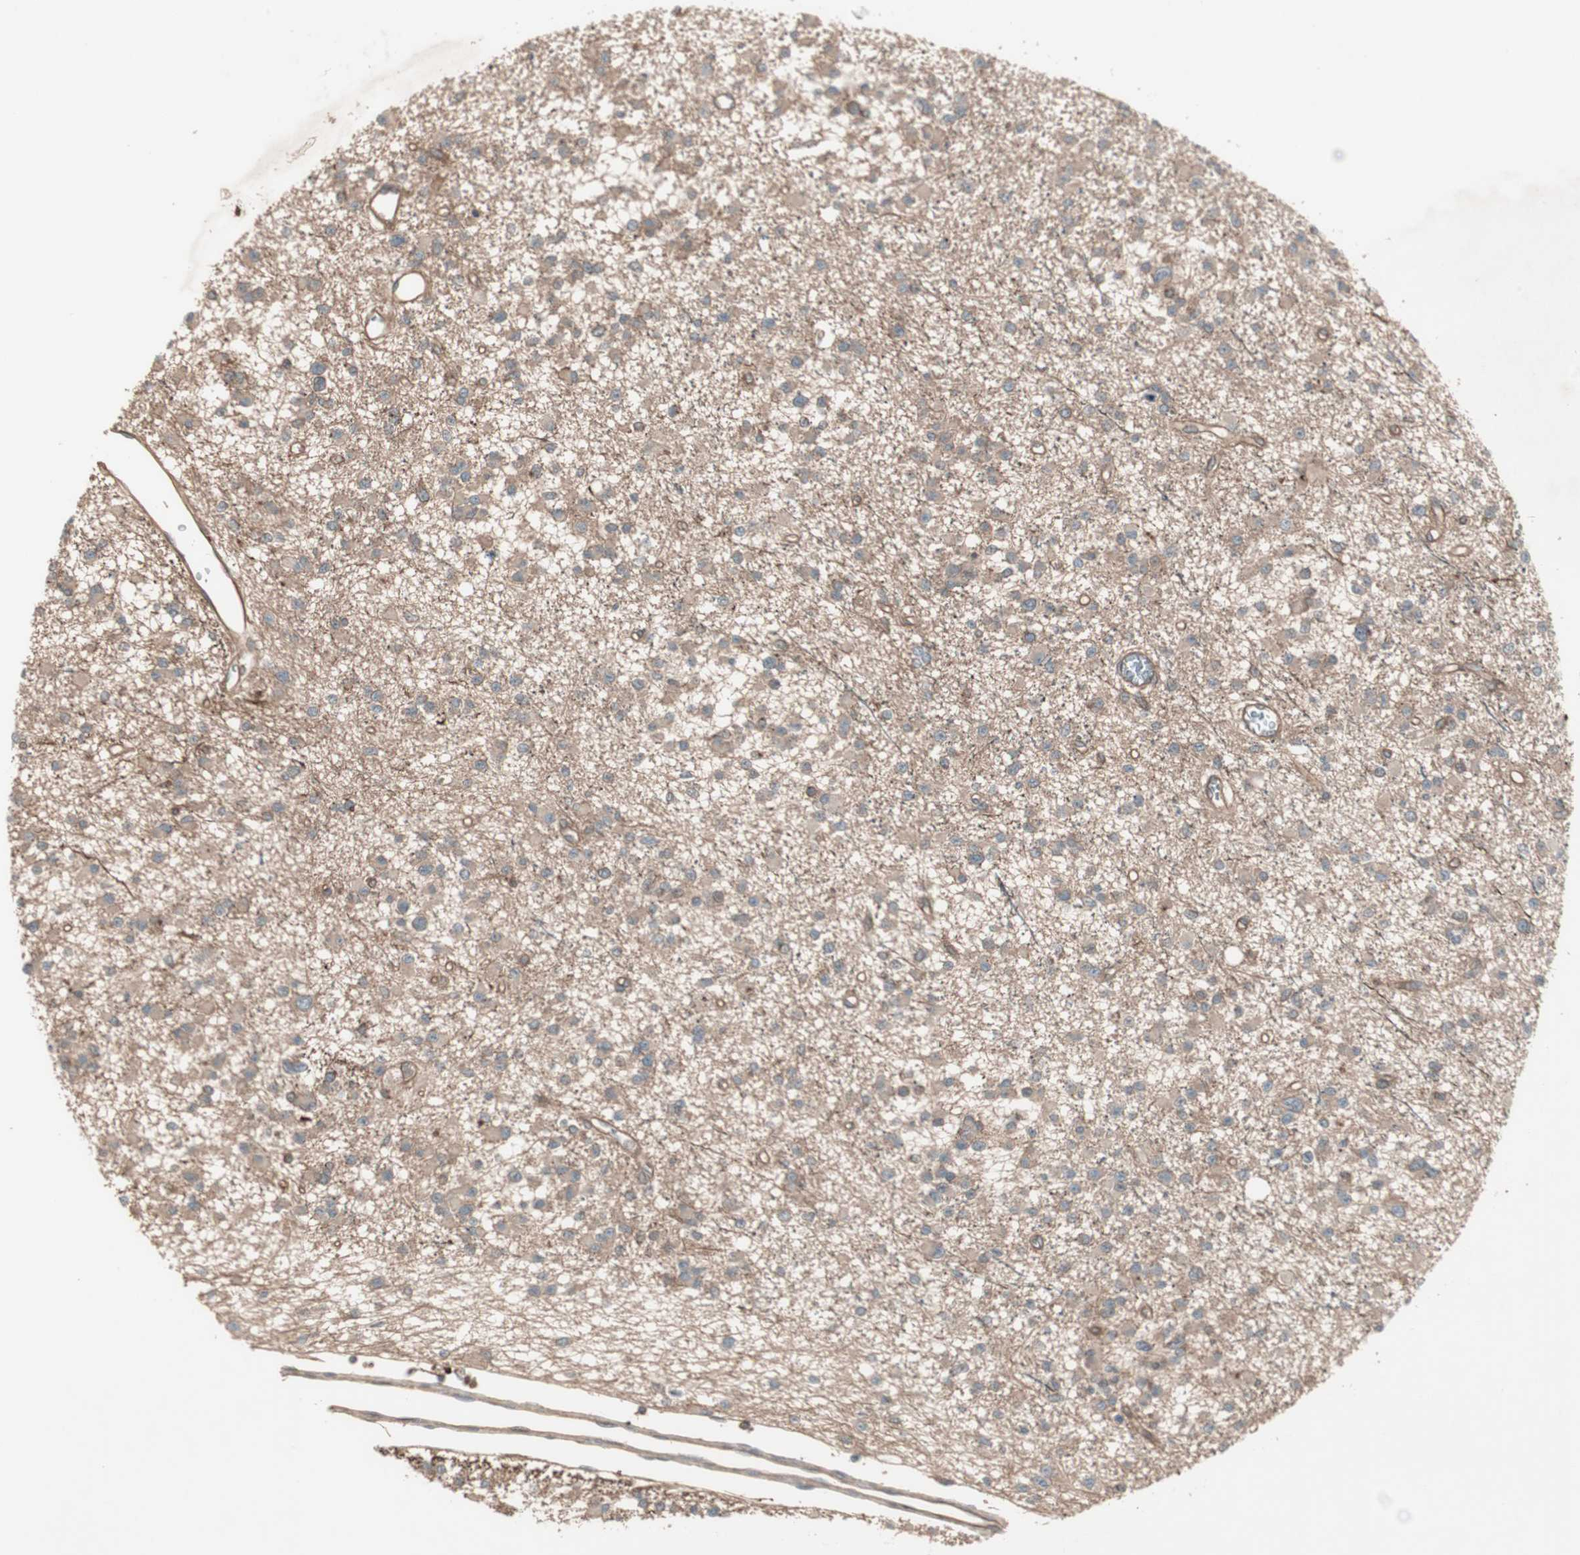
{"staining": {"intensity": "strong", "quantity": ">75%", "location": "cytoplasmic/membranous"}, "tissue": "glioma", "cell_type": "Tumor cells", "image_type": "cancer", "snomed": [{"axis": "morphology", "description": "Glioma, malignant, Low grade"}, {"axis": "topography", "description": "Brain"}], "caption": "The immunohistochemical stain labels strong cytoplasmic/membranous staining in tumor cells of glioma tissue. The protein of interest is shown in brown color, while the nuclei are stained blue.", "gene": "TFPI", "patient": {"sex": "female", "age": 22}}